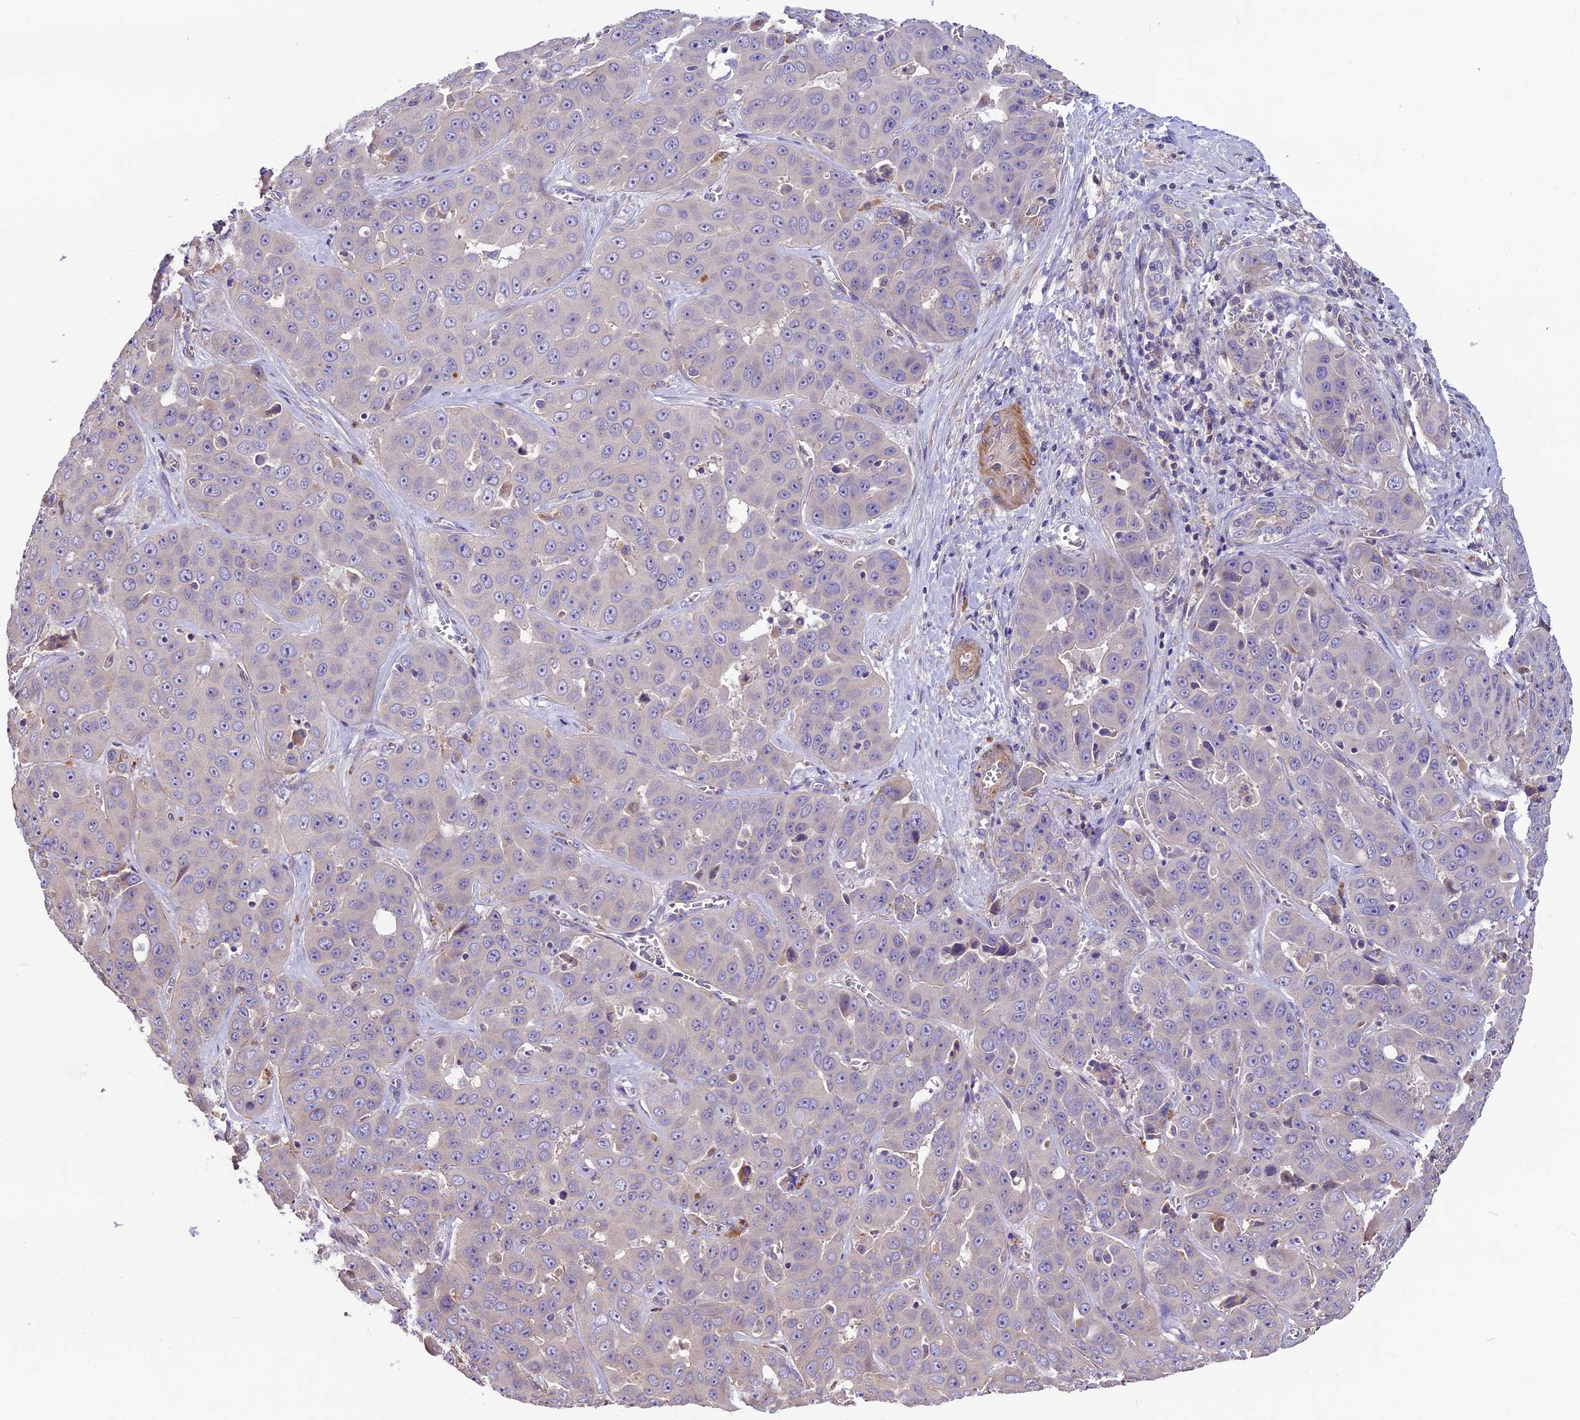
{"staining": {"intensity": "negative", "quantity": "none", "location": "none"}, "tissue": "liver cancer", "cell_type": "Tumor cells", "image_type": "cancer", "snomed": [{"axis": "morphology", "description": "Cholangiocarcinoma"}, {"axis": "topography", "description": "Liver"}], "caption": "Tumor cells show no significant staining in liver cholangiocarcinoma. (DAB immunohistochemistry, high magnification).", "gene": "ANO3", "patient": {"sex": "female", "age": 52}}